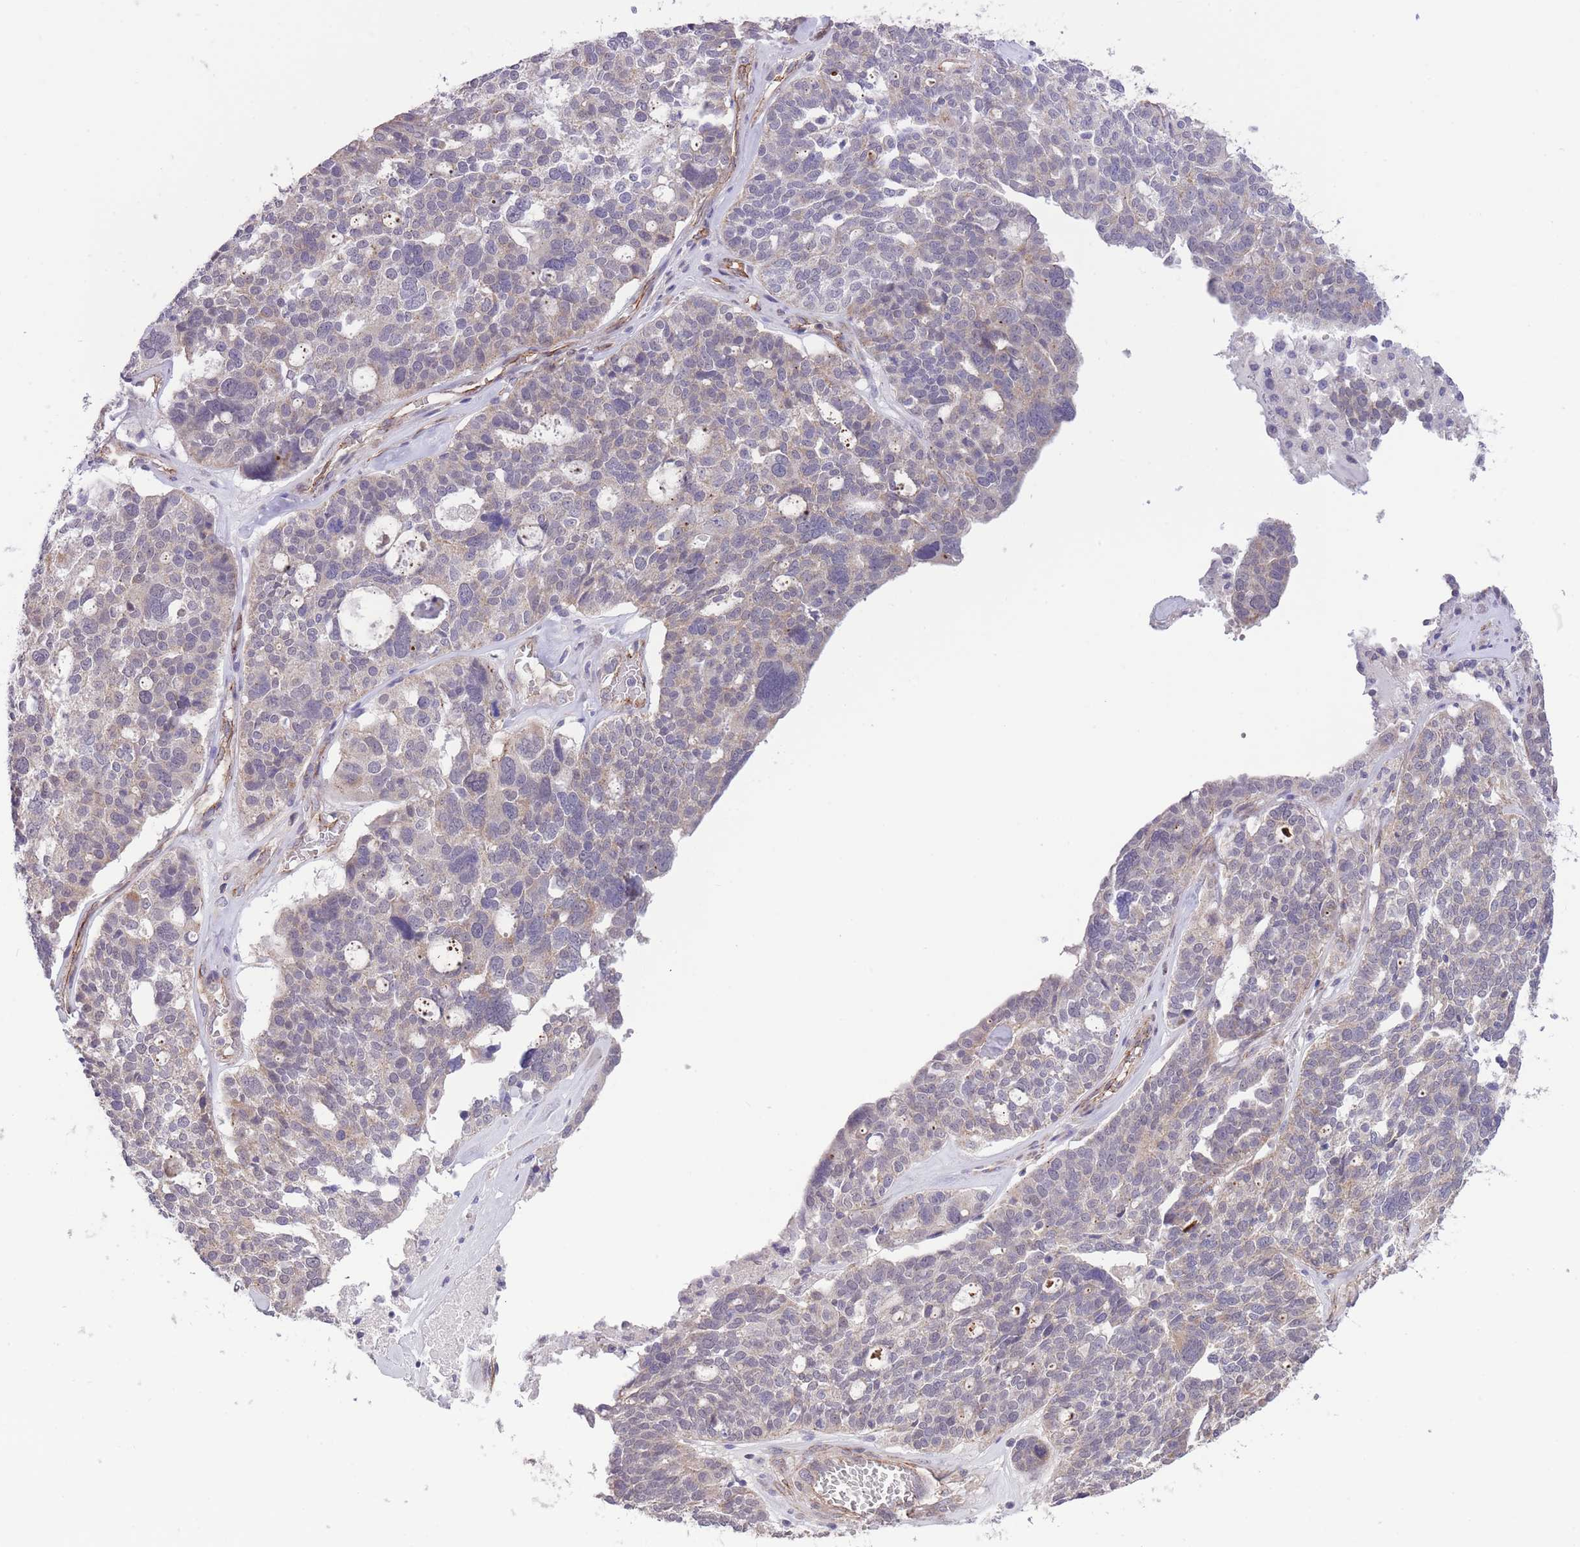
{"staining": {"intensity": "negative", "quantity": "none", "location": "none"}, "tissue": "ovarian cancer", "cell_type": "Tumor cells", "image_type": "cancer", "snomed": [{"axis": "morphology", "description": "Cystadenocarcinoma, serous, NOS"}, {"axis": "topography", "description": "Ovary"}], "caption": "IHC of serous cystadenocarcinoma (ovarian) displays no staining in tumor cells. (DAB (3,3'-diaminobenzidine) immunohistochemistry (IHC) with hematoxylin counter stain).", "gene": "QTRT1", "patient": {"sex": "female", "age": 59}}